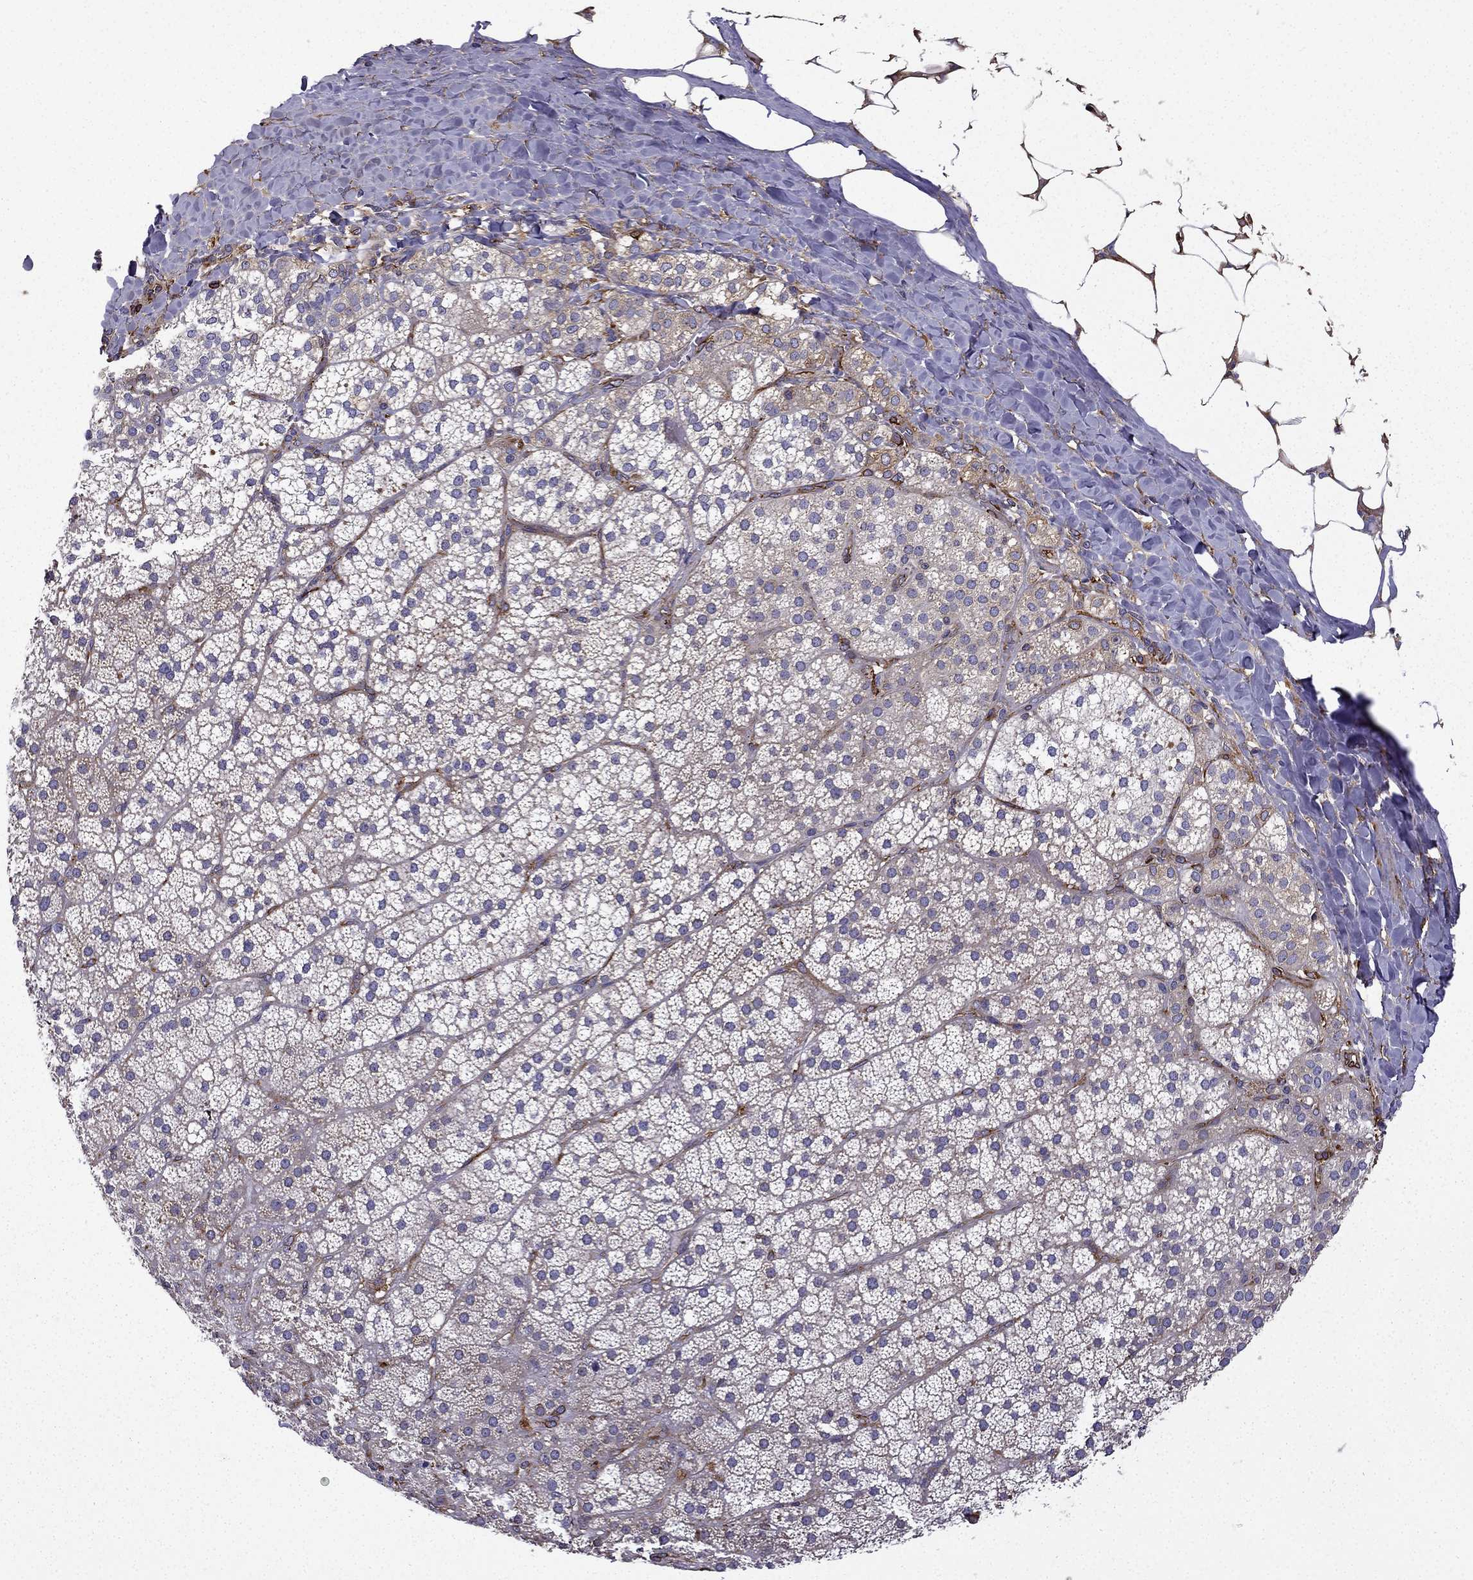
{"staining": {"intensity": "weak", "quantity": "<25%", "location": "cytoplasmic/membranous"}, "tissue": "adrenal gland", "cell_type": "Glandular cells", "image_type": "normal", "snomed": [{"axis": "morphology", "description": "Normal tissue, NOS"}, {"axis": "topography", "description": "Adrenal gland"}], "caption": "This is an immunohistochemistry image of unremarkable human adrenal gland. There is no positivity in glandular cells.", "gene": "MAP4", "patient": {"sex": "male", "age": 53}}